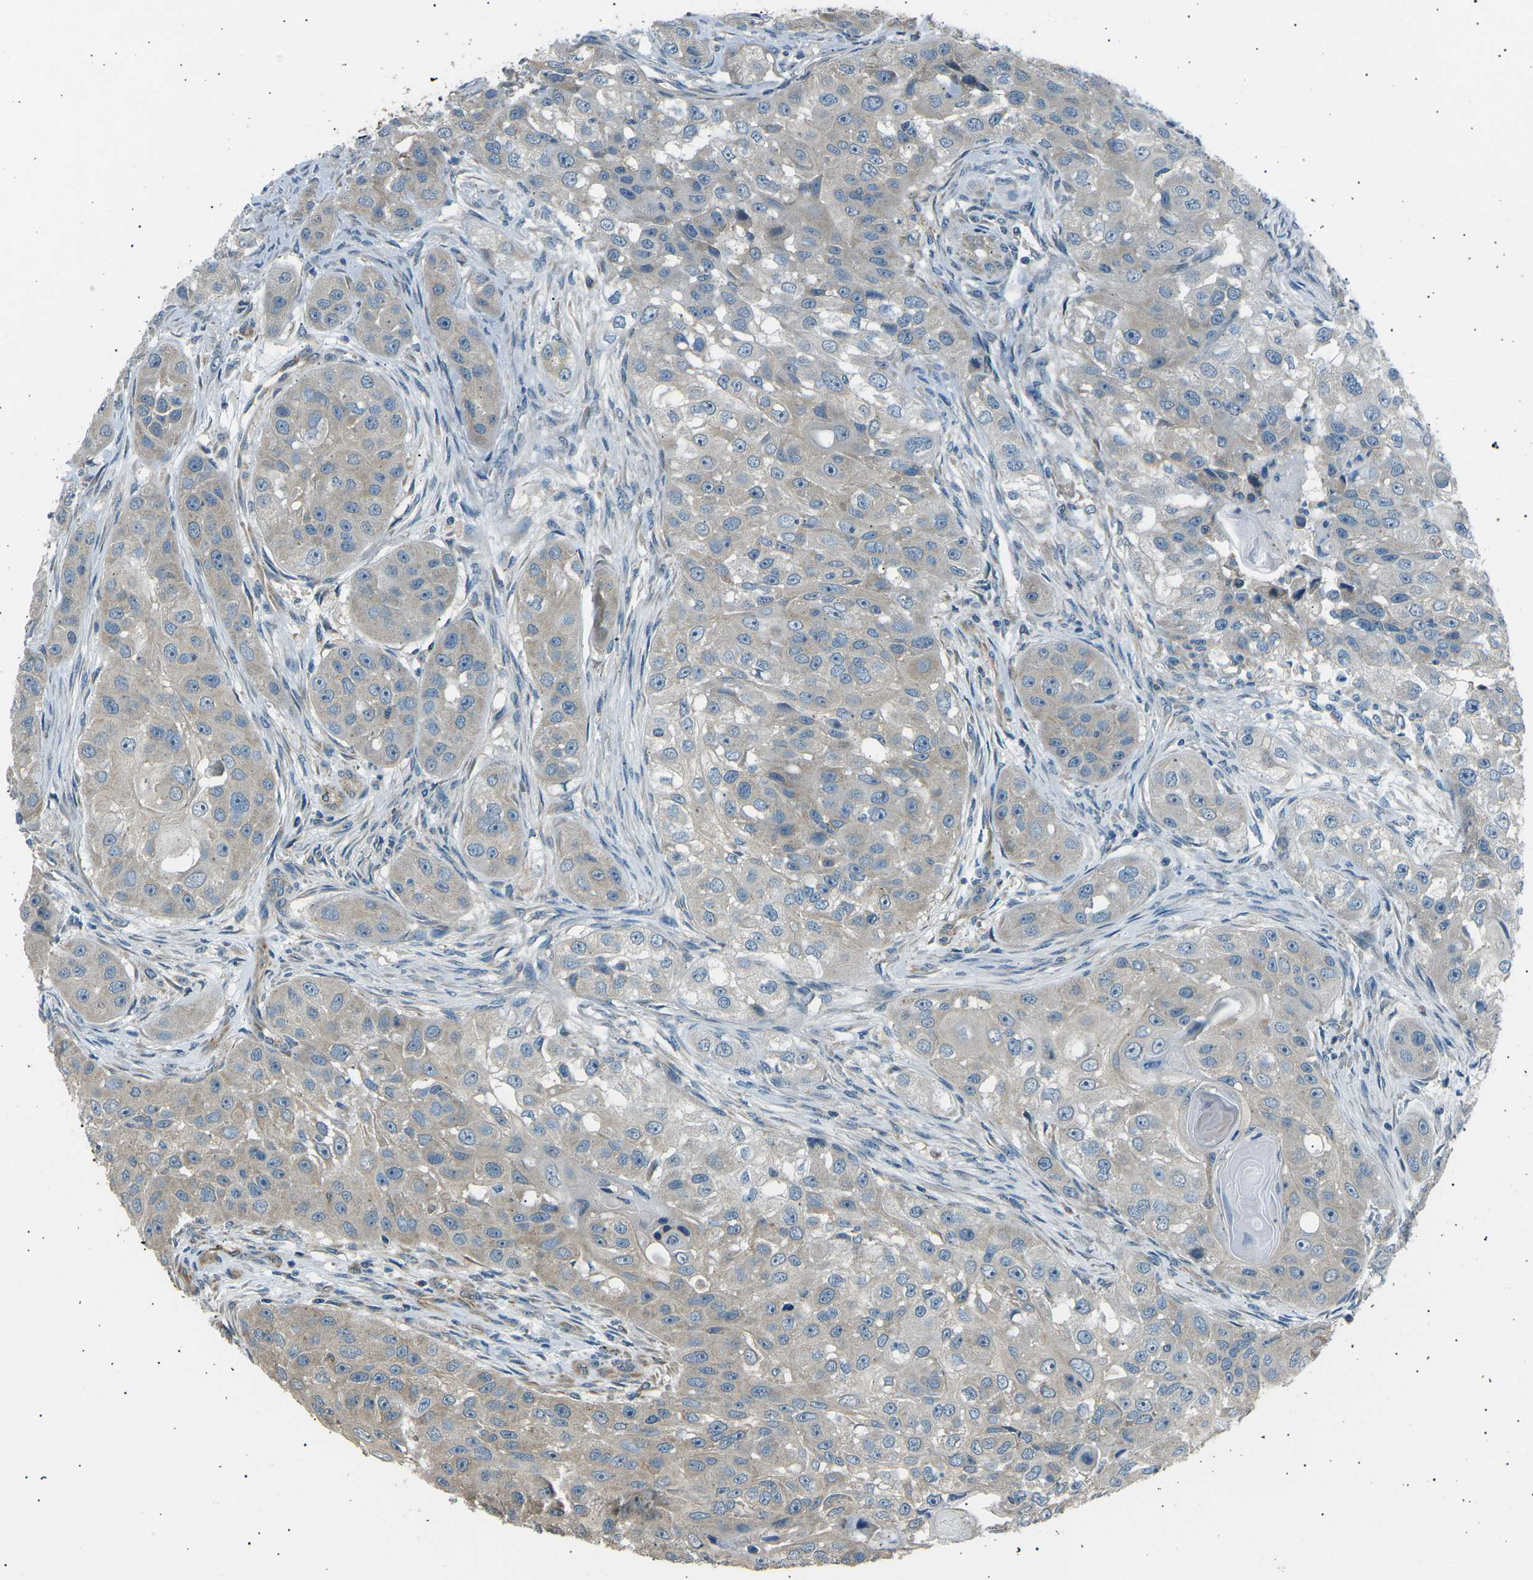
{"staining": {"intensity": "weak", "quantity": "25%-75%", "location": "cytoplasmic/membranous"}, "tissue": "head and neck cancer", "cell_type": "Tumor cells", "image_type": "cancer", "snomed": [{"axis": "morphology", "description": "Normal tissue, NOS"}, {"axis": "morphology", "description": "Squamous cell carcinoma, NOS"}, {"axis": "topography", "description": "Skeletal muscle"}, {"axis": "topography", "description": "Head-Neck"}], "caption": "Weak cytoplasmic/membranous positivity for a protein is present in approximately 25%-75% of tumor cells of head and neck cancer using IHC.", "gene": "SLK", "patient": {"sex": "male", "age": 51}}